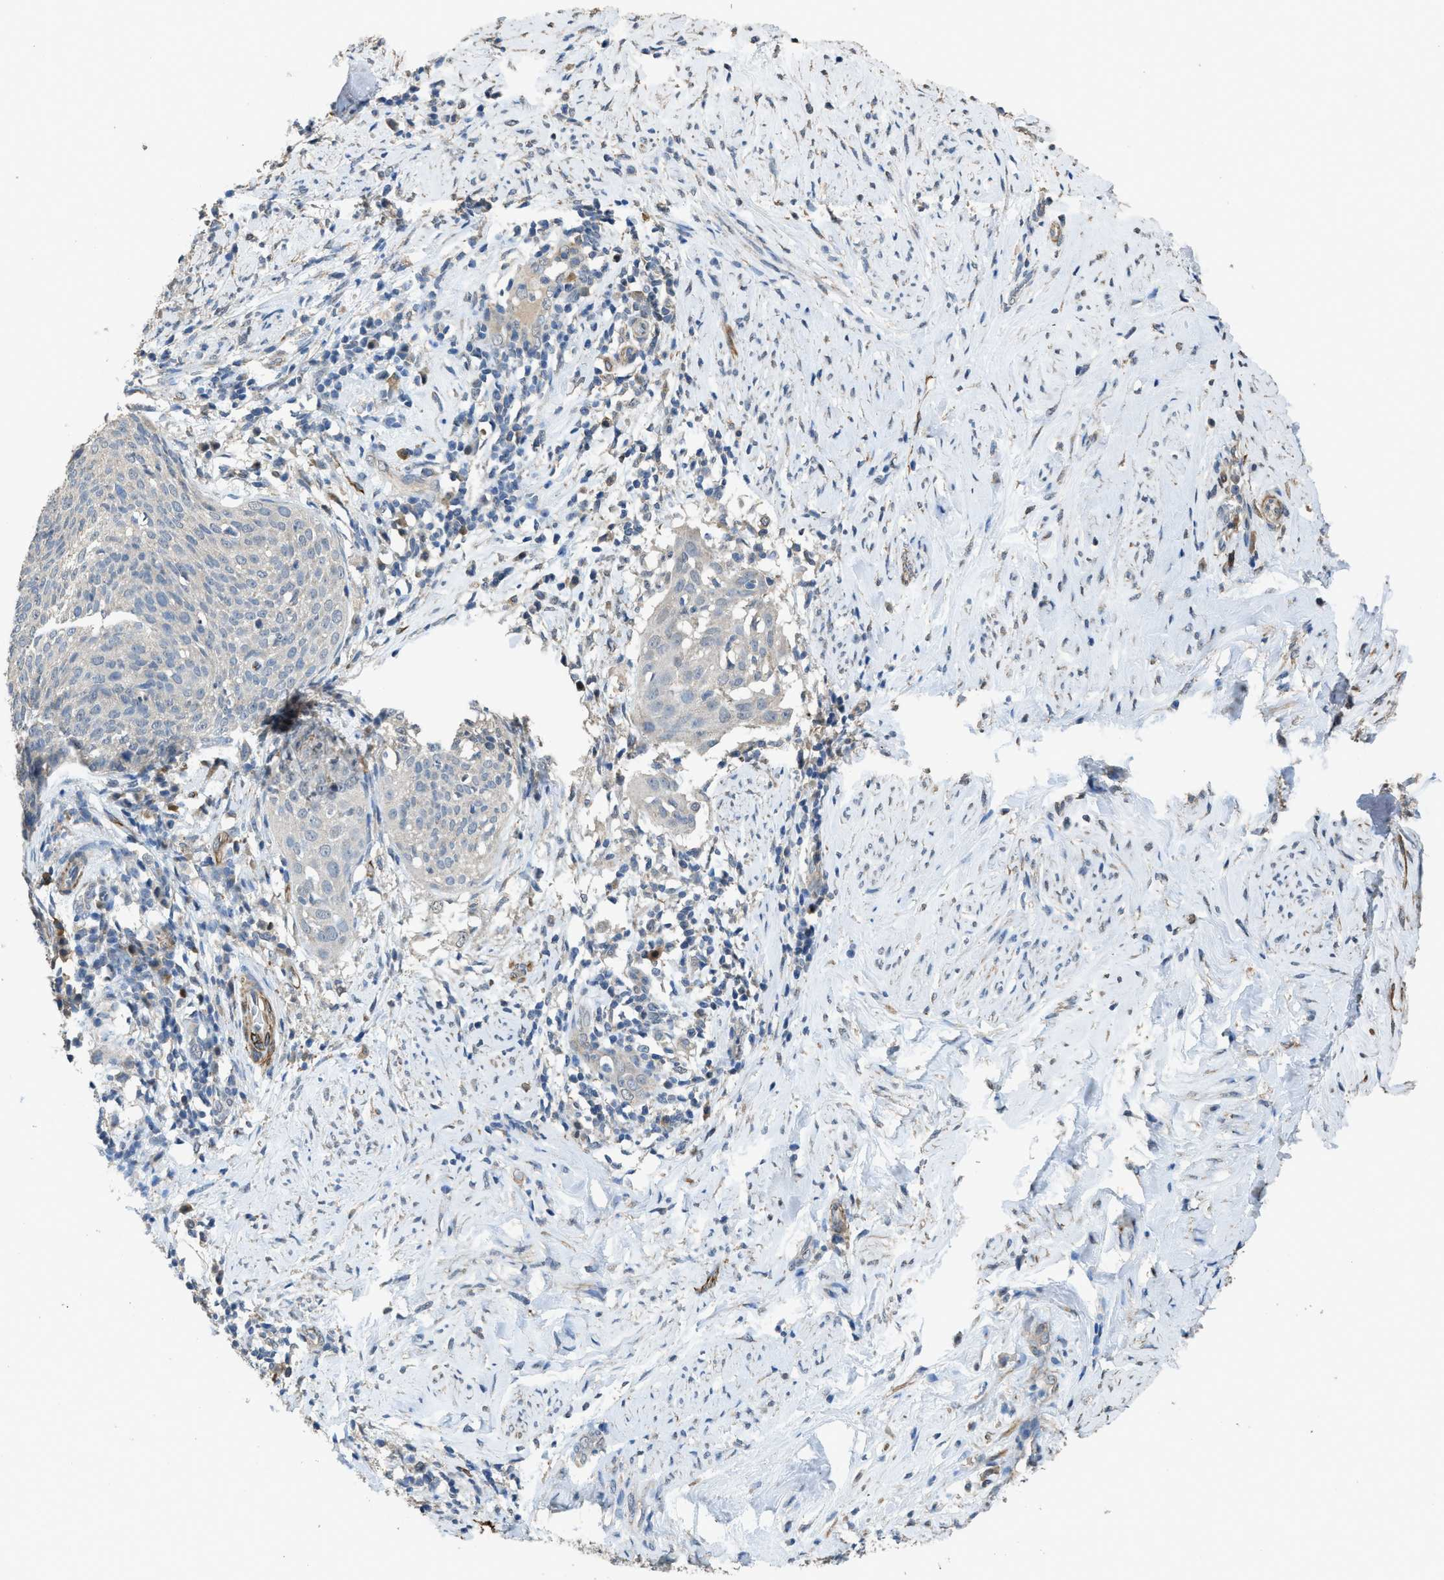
{"staining": {"intensity": "negative", "quantity": "none", "location": "none"}, "tissue": "cervical cancer", "cell_type": "Tumor cells", "image_type": "cancer", "snomed": [{"axis": "morphology", "description": "Squamous cell carcinoma, NOS"}, {"axis": "topography", "description": "Cervix"}], "caption": "Tumor cells show no significant staining in cervical cancer (squamous cell carcinoma).", "gene": "SYNM", "patient": {"sex": "female", "age": 51}}